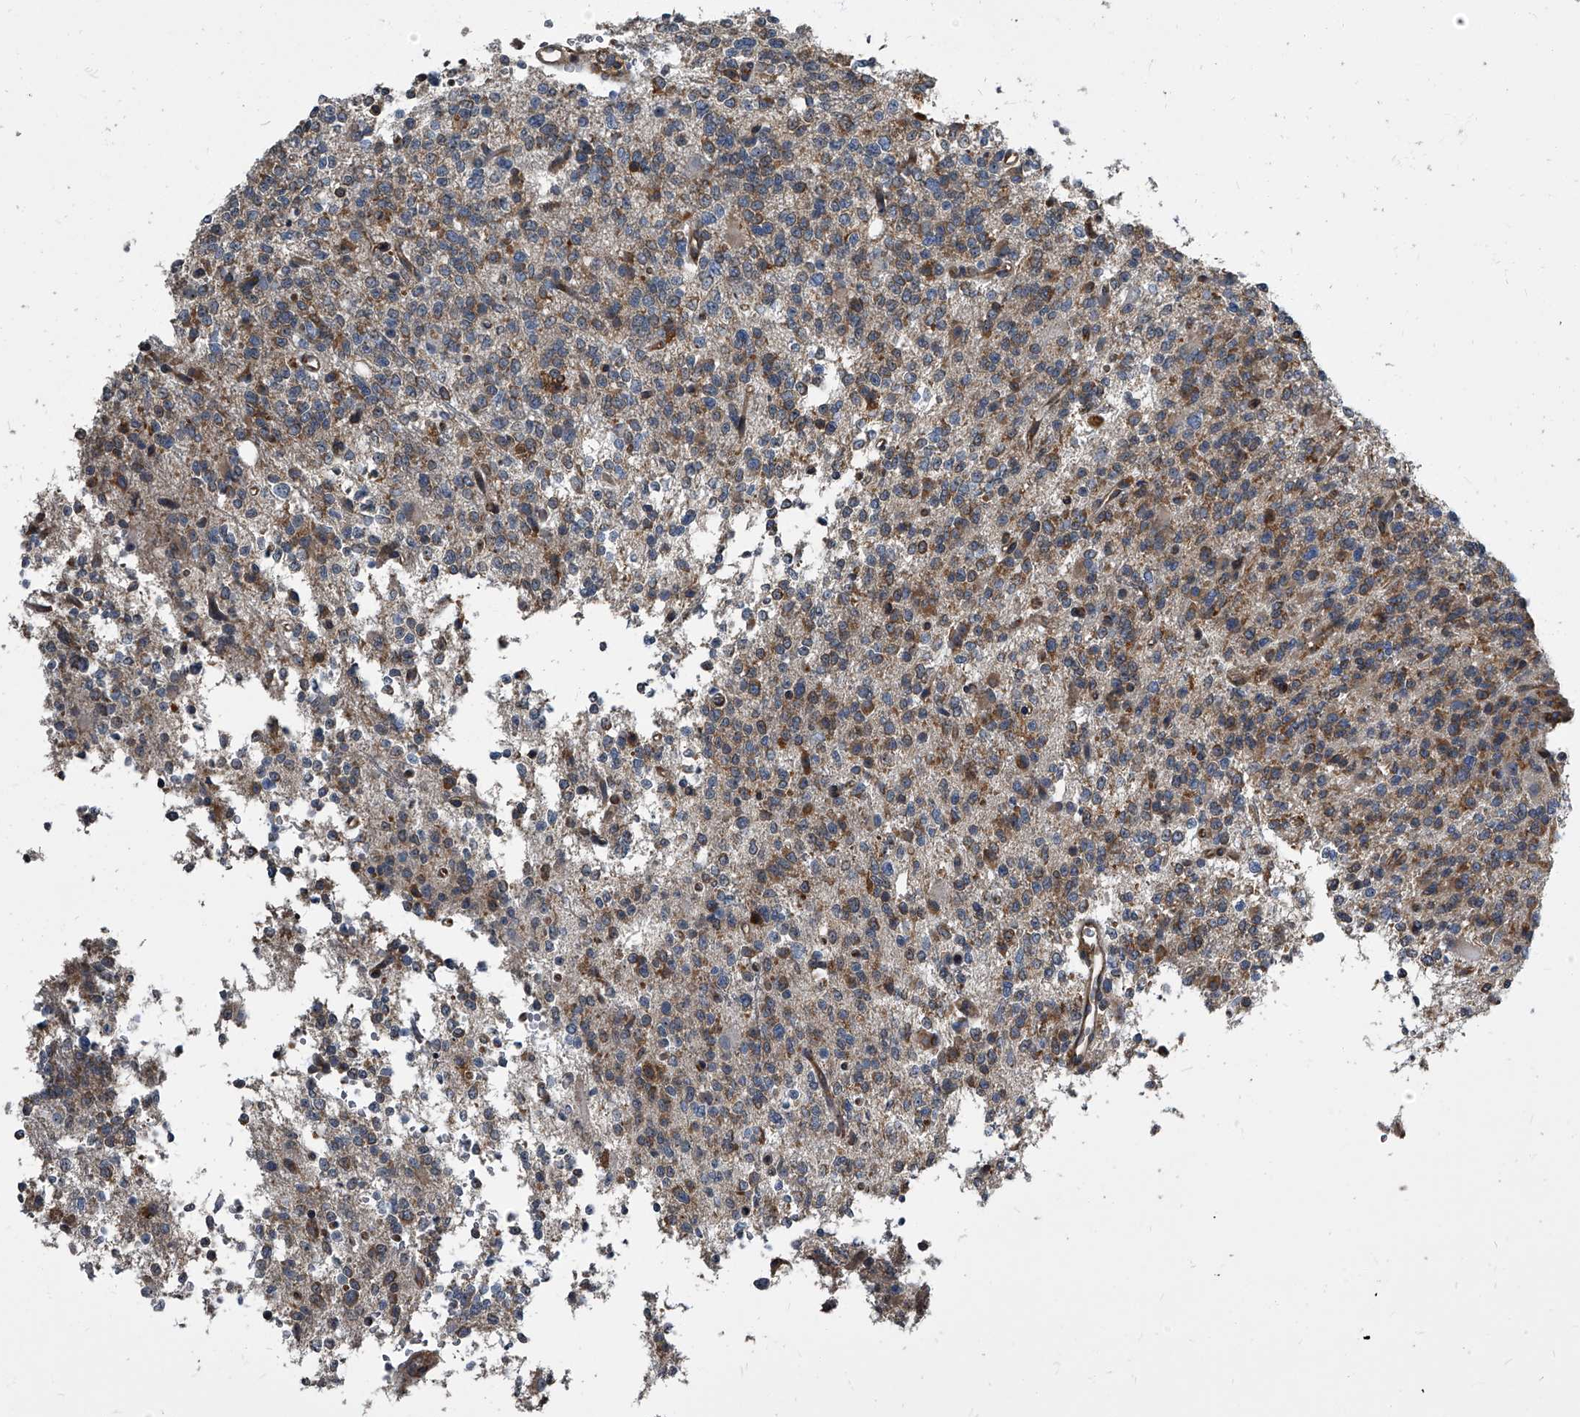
{"staining": {"intensity": "moderate", "quantity": ">75%", "location": "cytoplasmic/membranous"}, "tissue": "glioma", "cell_type": "Tumor cells", "image_type": "cancer", "snomed": [{"axis": "morphology", "description": "Glioma, malignant, High grade"}, {"axis": "topography", "description": "Brain"}], "caption": "The photomicrograph shows staining of glioma, revealing moderate cytoplasmic/membranous protein positivity (brown color) within tumor cells. (DAB IHC, brown staining for protein, blue staining for nuclei).", "gene": "CDV3", "patient": {"sex": "female", "age": 62}}